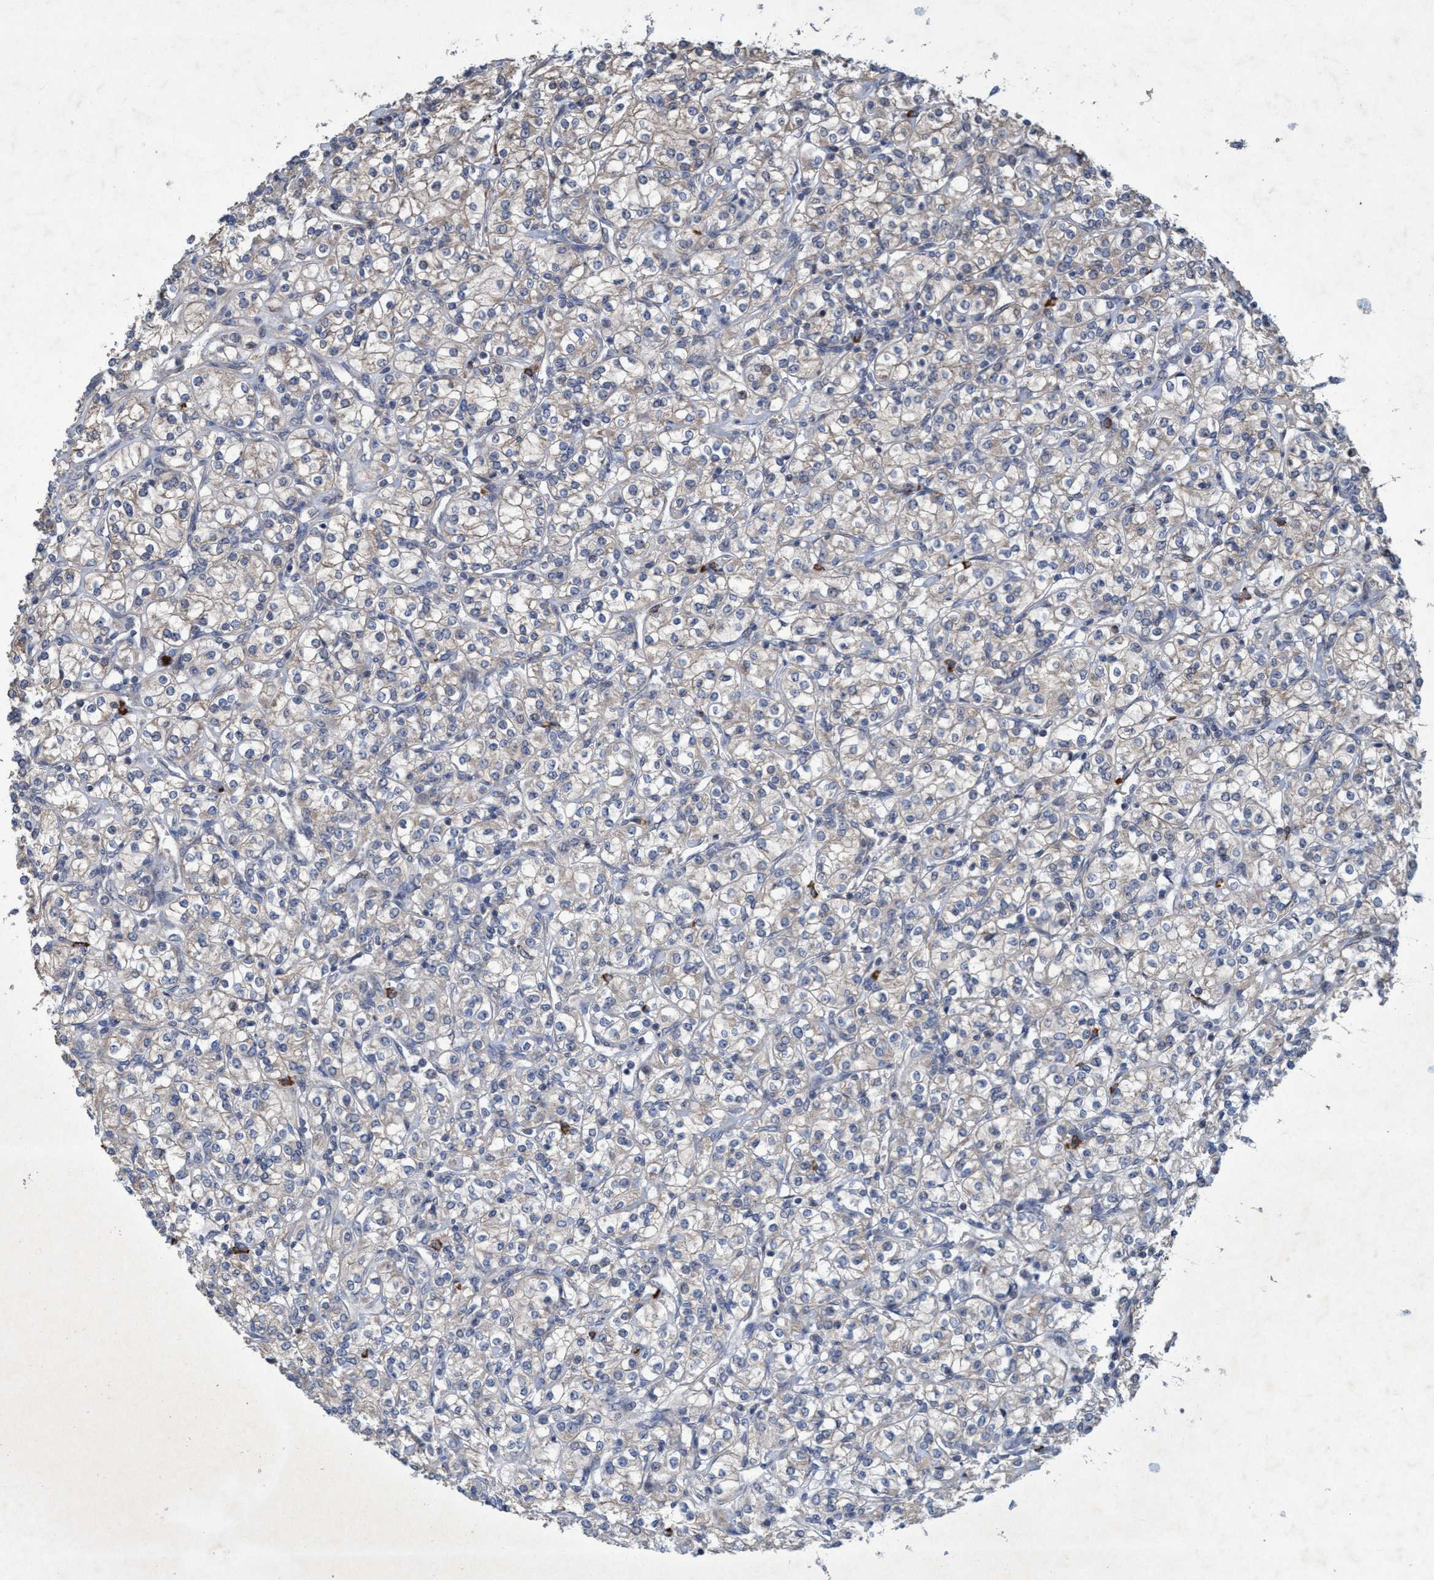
{"staining": {"intensity": "negative", "quantity": "none", "location": "none"}, "tissue": "renal cancer", "cell_type": "Tumor cells", "image_type": "cancer", "snomed": [{"axis": "morphology", "description": "Adenocarcinoma, NOS"}, {"axis": "topography", "description": "Kidney"}], "caption": "Renal cancer stained for a protein using immunohistochemistry (IHC) exhibits no staining tumor cells.", "gene": "ZNF677", "patient": {"sex": "male", "age": 77}}